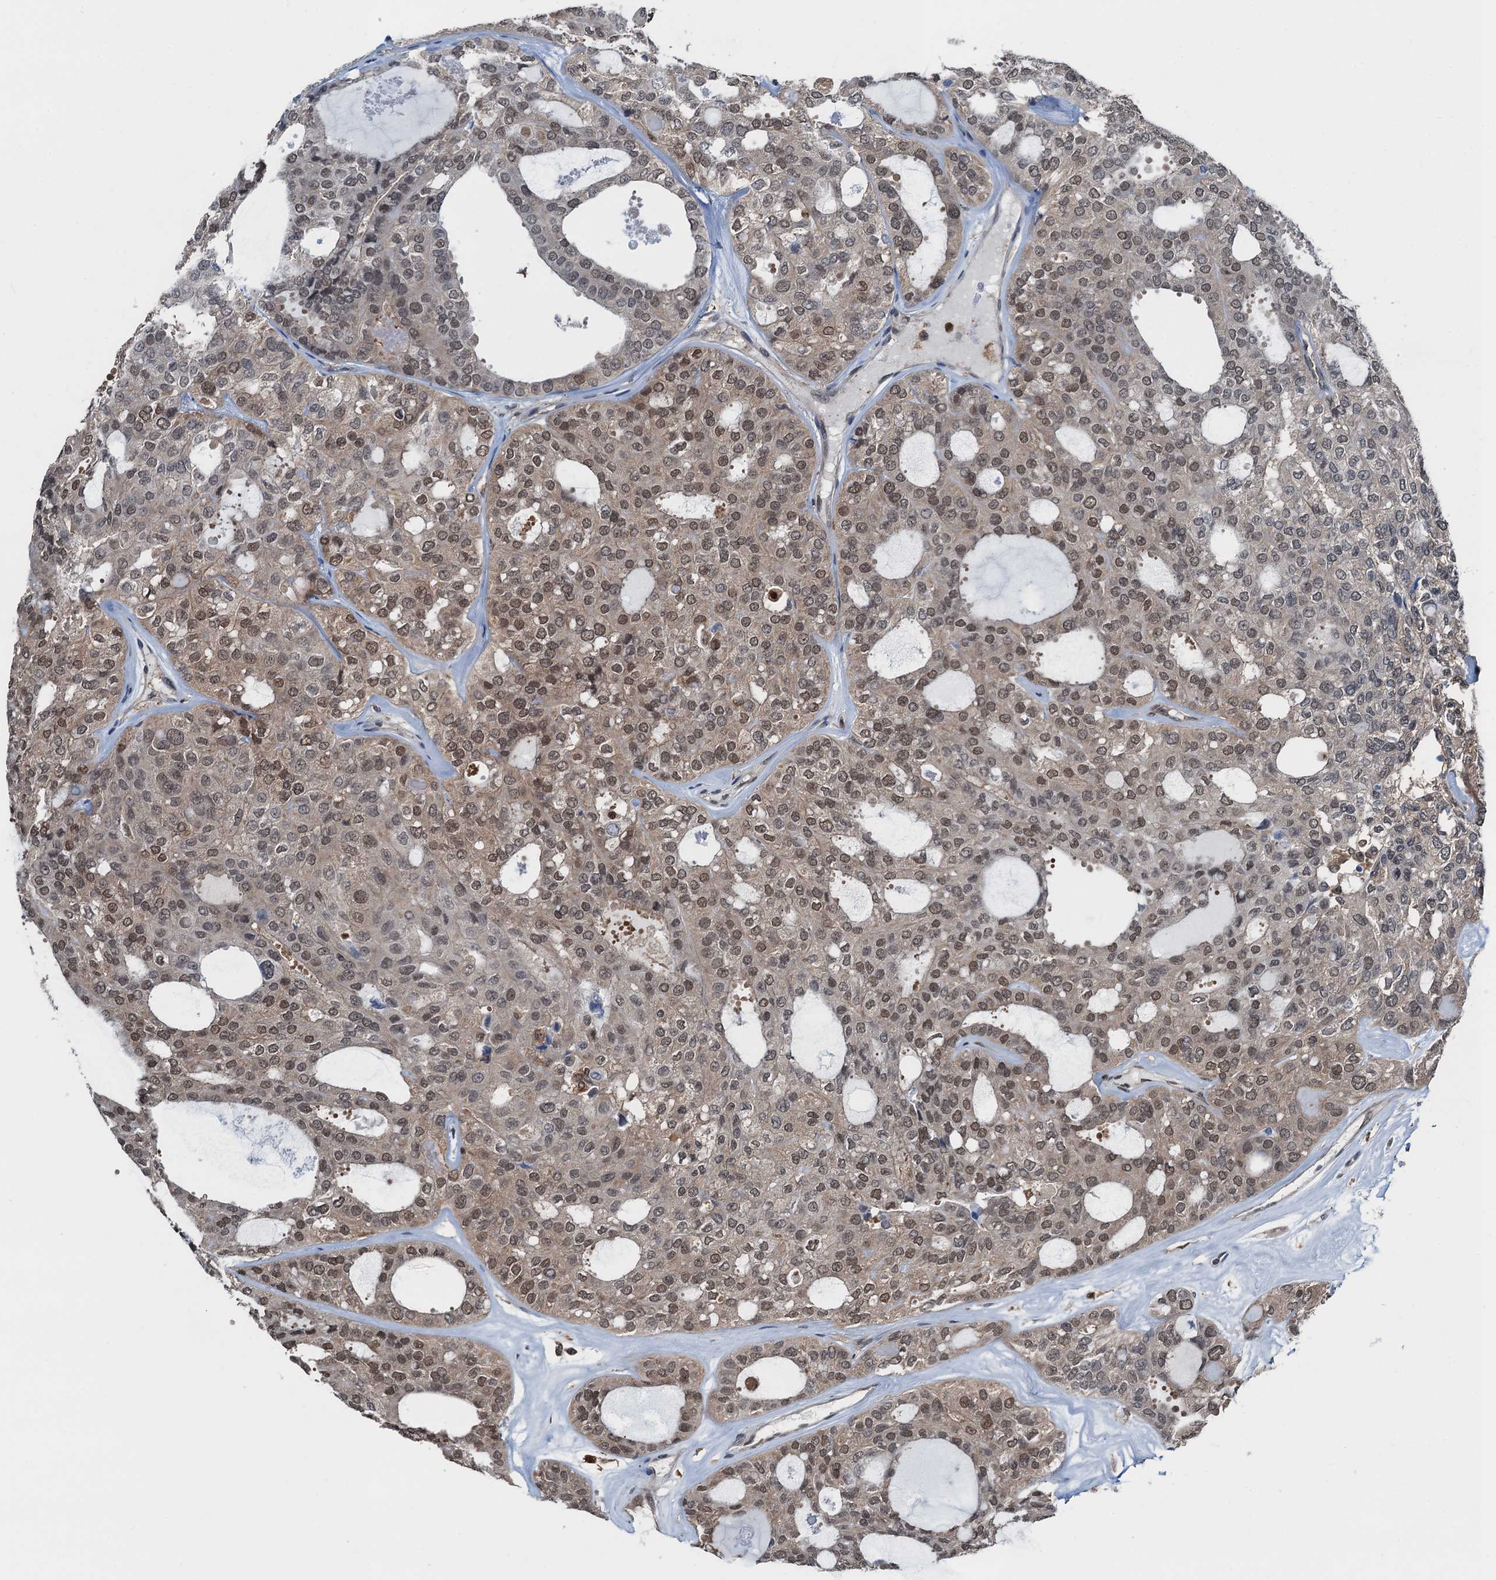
{"staining": {"intensity": "moderate", "quantity": ">75%", "location": "nuclear"}, "tissue": "thyroid cancer", "cell_type": "Tumor cells", "image_type": "cancer", "snomed": [{"axis": "morphology", "description": "Follicular adenoma carcinoma, NOS"}, {"axis": "topography", "description": "Thyroid gland"}], "caption": "Follicular adenoma carcinoma (thyroid) stained for a protein demonstrates moderate nuclear positivity in tumor cells. (Stains: DAB (3,3'-diaminobenzidine) in brown, nuclei in blue, Microscopy: brightfield microscopy at high magnification).", "gene": "RNH1", "patient": {"sex": "male", "age": 75}}